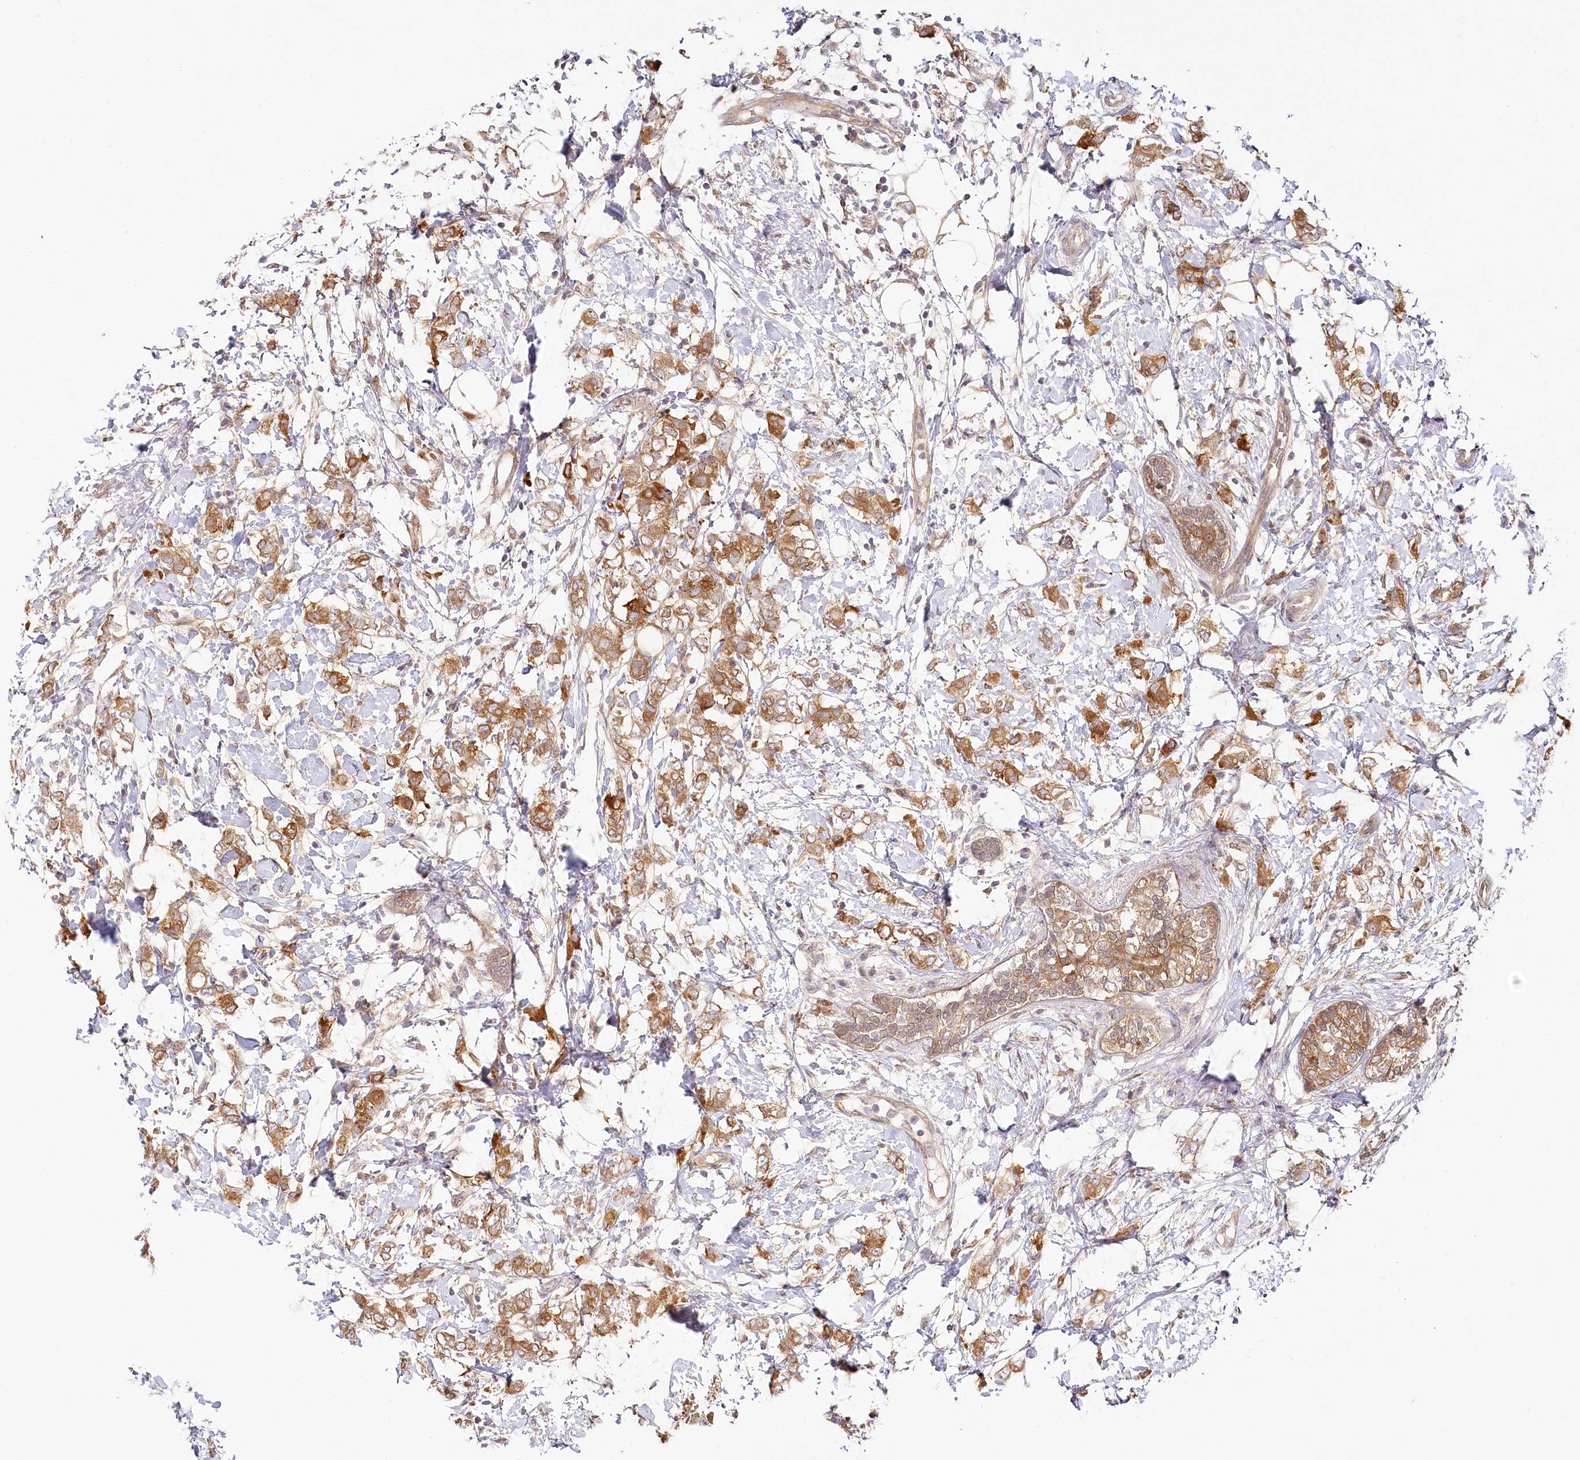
{"staining": {"intensity": "moderate", "quantity": ">75%", "location": "cytoplasmic/membranous"}, "tissue": "breast cancer", "cell_type": "Tumor cells", "image_type": "cancer", "snomed": [{"axis": "morphology", "description": "Normal tissue, NOS"}, {"axis": "morphology", "description": "Lobular carcinoma"}, {"axis": "topography", "description": "Breast"}], "caption": "Moderate cytoplasmic/membranous staining is seen in approximately >75% of tumor cells in breast lobular carcinoma. Nuclei are stained in blue.", "gene": "INPP4B", "patient": {"sex": "female", "age": 47}}